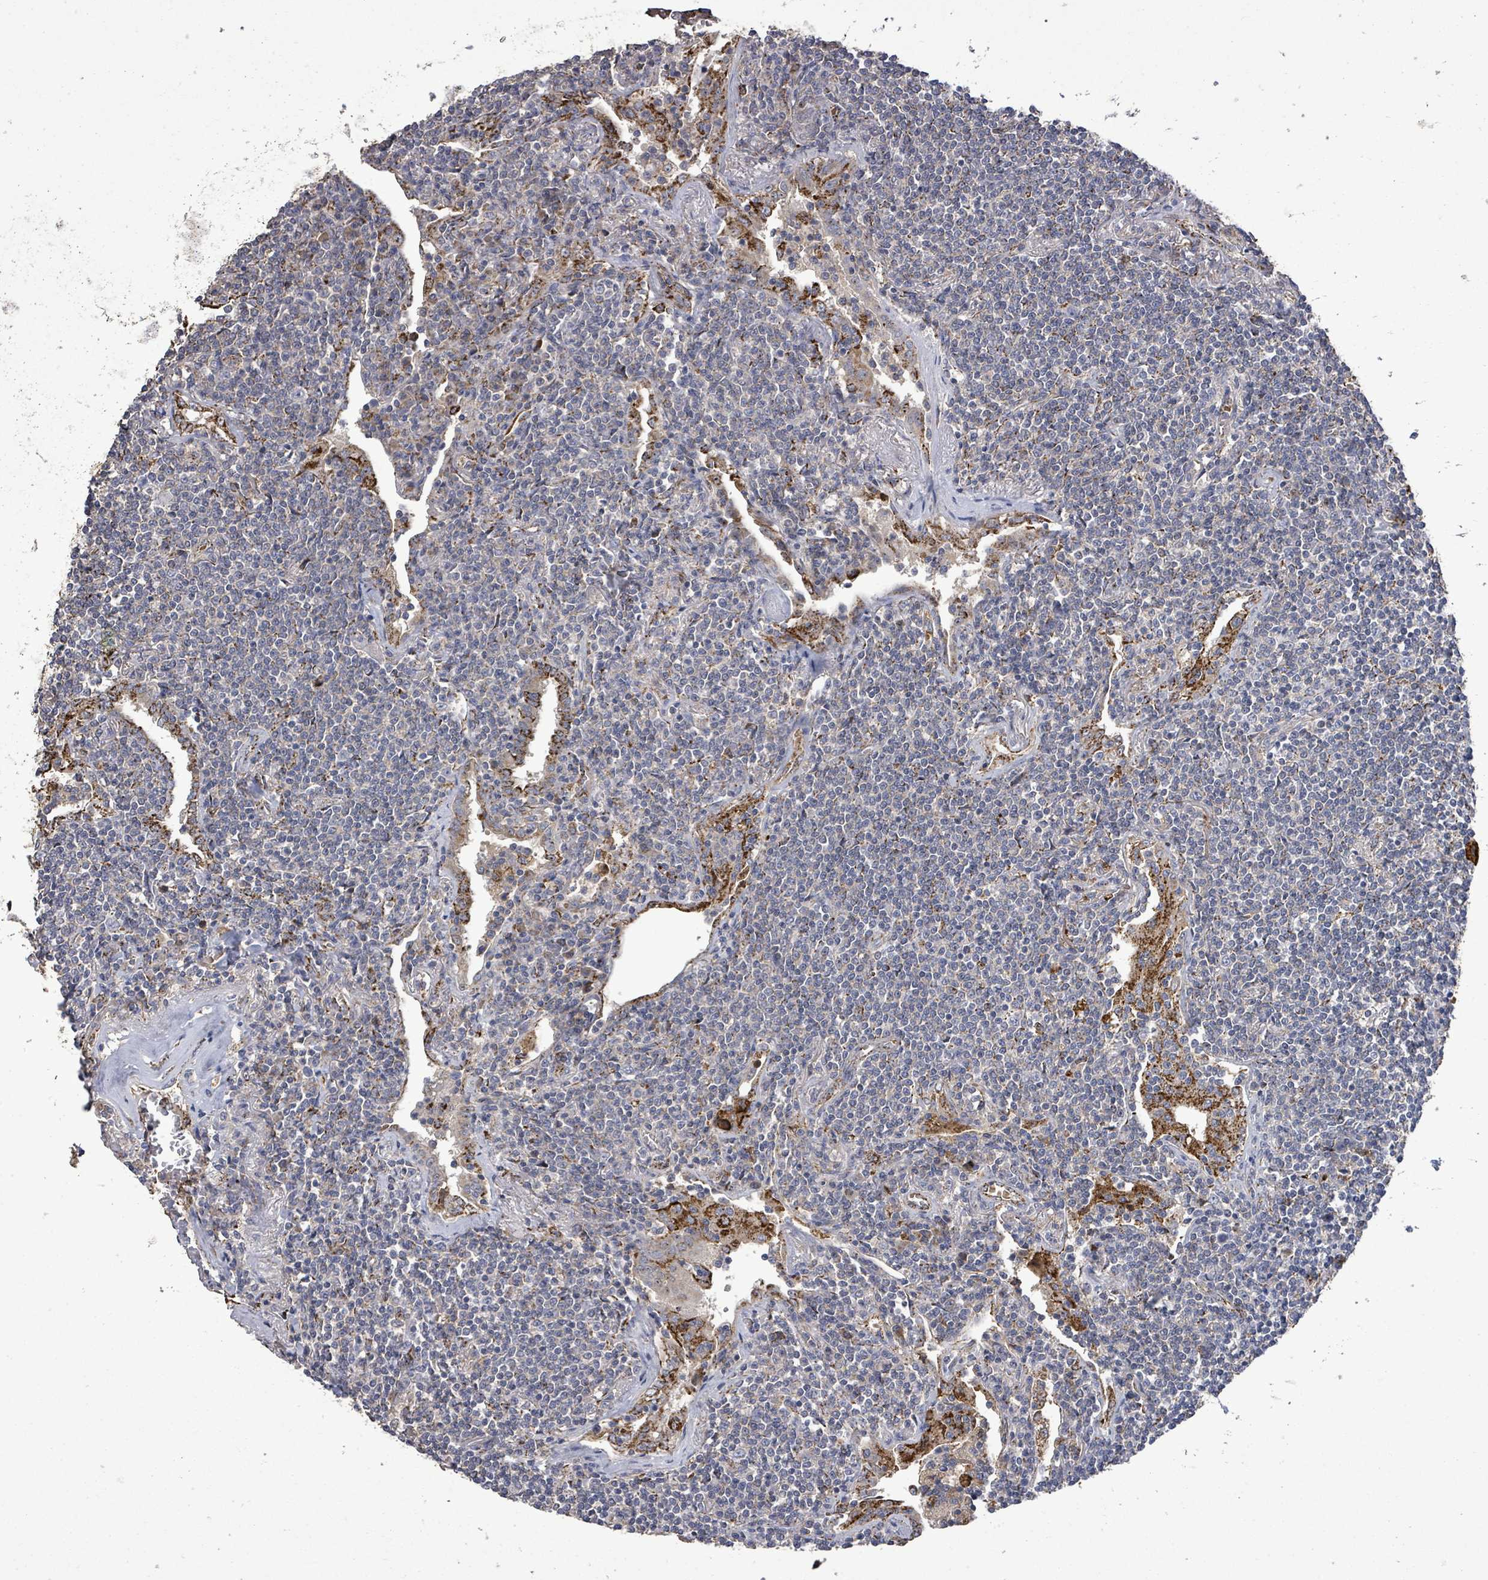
{"staining": {"intensity": "negative", "quantity": "none", "location": "none"}, "tissue": "lymphoma", "cell_type": "Tumor cells", "image_type": "cancer", "snomed": [{"axis": "morphology", "description": "Malignant lymphoma, non-Hodgkin's type, Low grade"}, {"axis": "topography", "description": "Lung"}], "caption": "This image is of malignant lymphoma, non-Hodgkin's type (low-grade) stained with immunohistochemistry (IHC) to label a protein in brown with the nuclei are counter-stained blue. There is no staining in tumor cells. (Brightfield microscopy of DAB (3,3'-diaminobenzidine) immunohistochemistry at high magnification).", "gene": "MTMR12", "patient": {"sex": "female", "age": 71}}